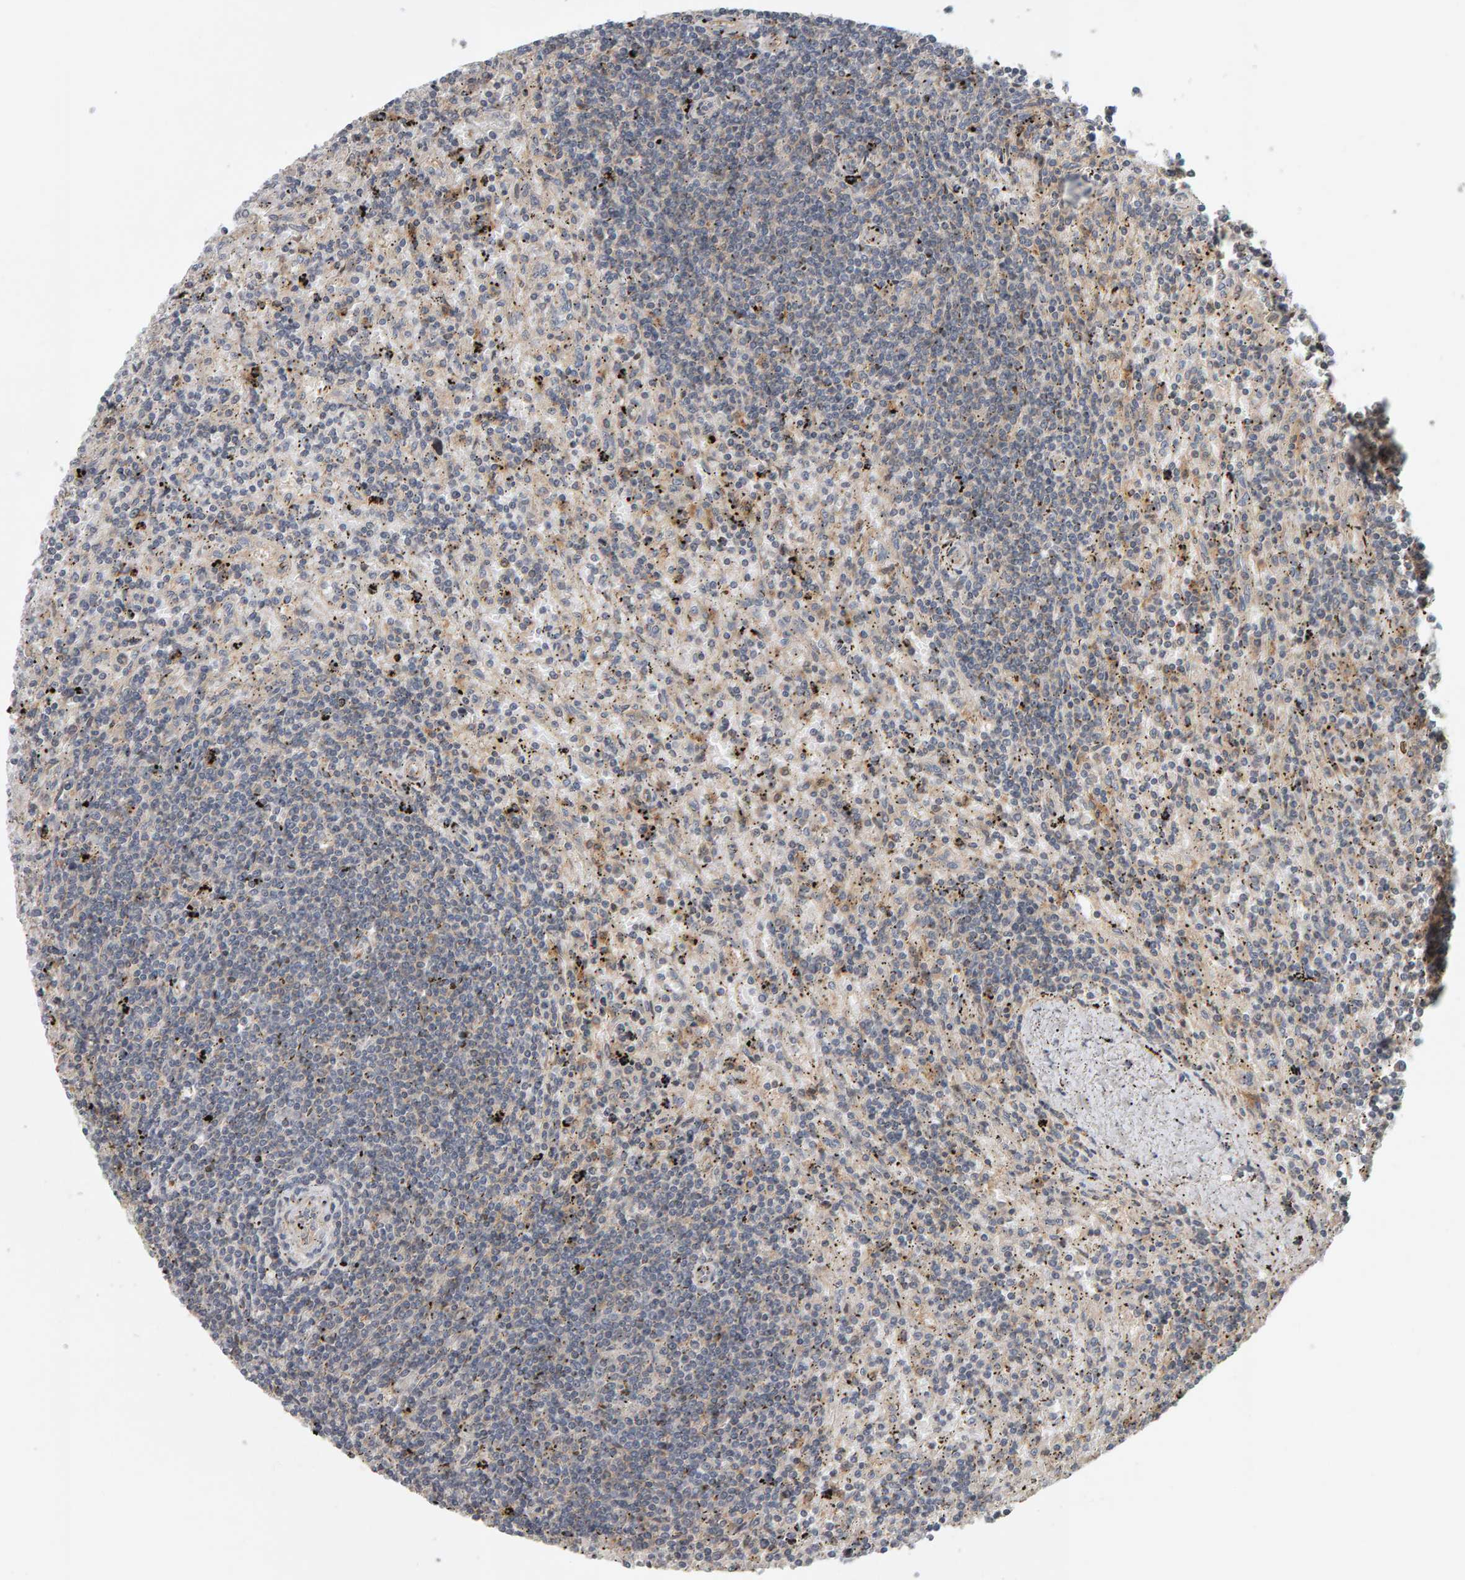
{"staining": {"intensity": "negative", "quantity": "none", "location": "none"}, "tissue": "lymphoma", "cell_type": "Tumor cells", "image_type": "cancer", "snomed": [{"axis": "morphology", "description": "Malignant lymphoma, non-Hodgkin's type, Low grade"}, {"axis": "topography", "description": "Spleen"}], "caption": "Lymphoma stained for a protein using IHC exhibits no staining tumor cells.", "gene": "C9orf72", "patient": {"sex": "male", "age": 76}}